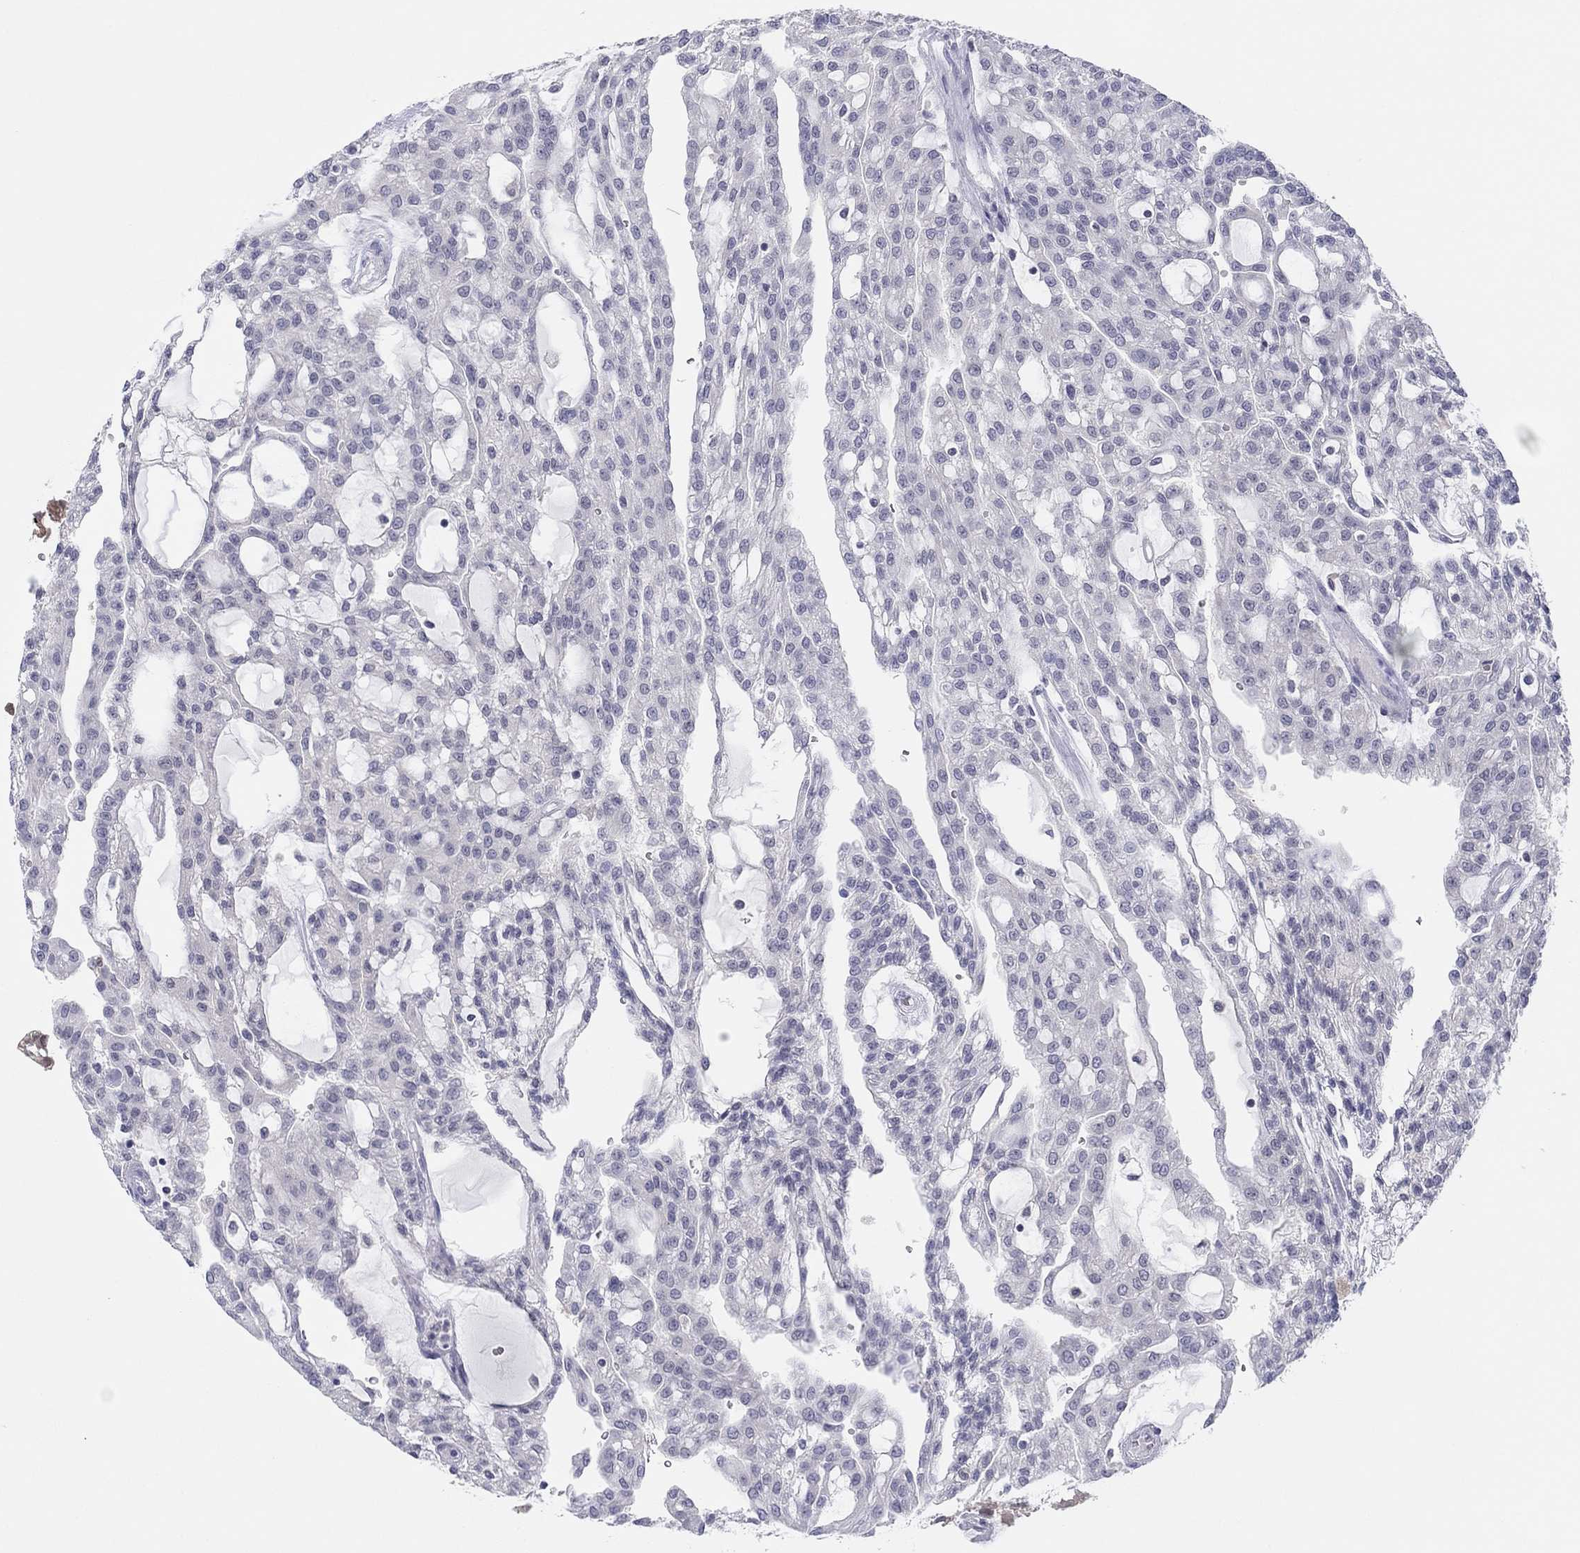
{"staining": {"intensity": "negative", "quantity": "none", "location": "none"}, "tissue": "renal cancer", "cell_type": "Tumor cells", "image_type": "cancer", "snomed": [{"axis": "morphology", "description": "Adenocarcinoma, NOS"}, {"axis": "topography", "description": "Kidney"}], "caption": "A high-resolution micrograph shows immunohistochemistry (IHC) staining of renal adenocarcinoma, which reveals no significant expression in tumor cells. Nuclei are stained in blue.", "gene": "PDXK", "patient": {"sex": "male", "age": 63}}